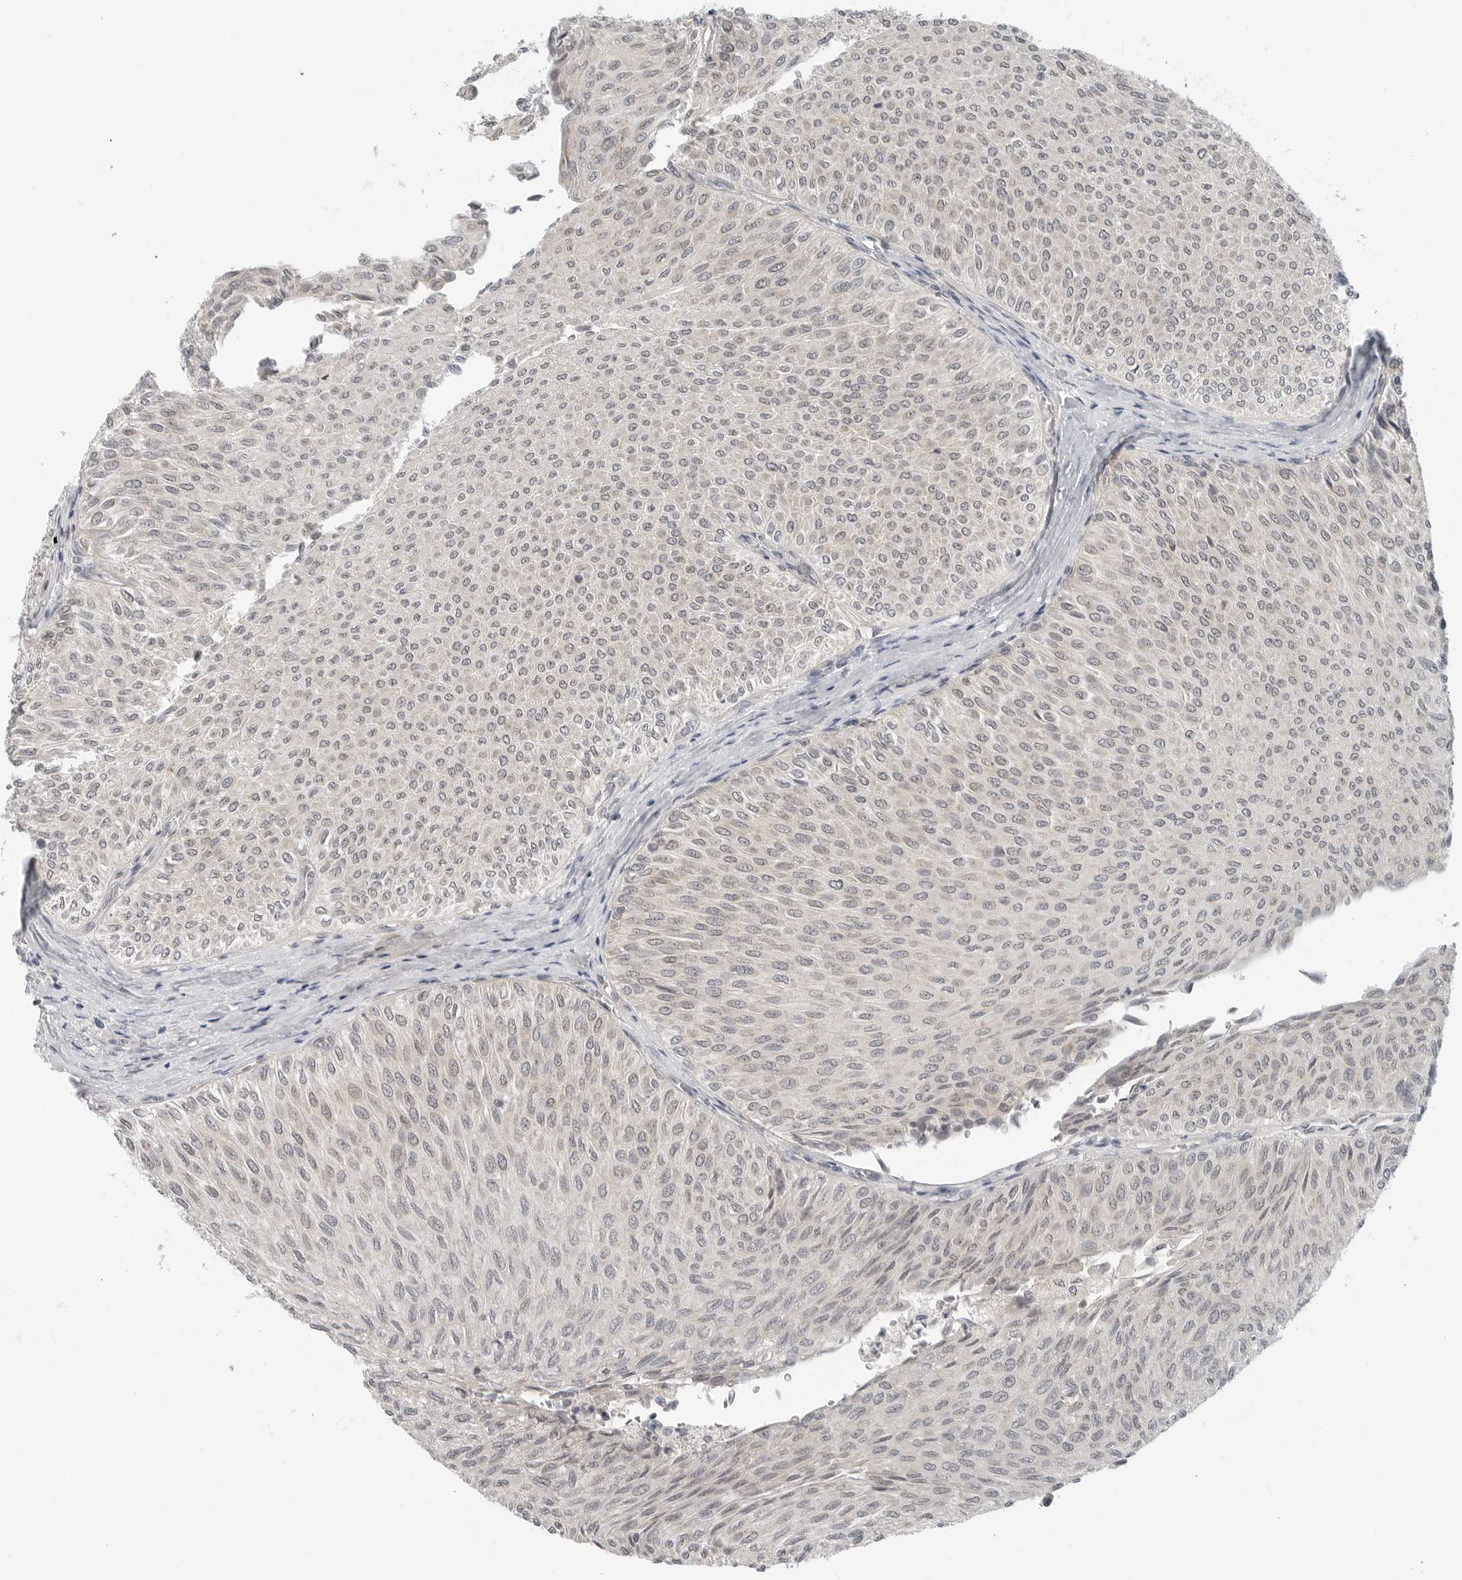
{"staining": {"intensity": "negative", "quantity": "none", "location": "none"}, "tissue": "urothelial cancer", "cell_type": "Tumor cells", "image_type": "cancer", "snomed": [{"axis": "morphology", "description": "Urothelial carcinoma, Low grade"}, {"axis": "topography", "description": "Urinary bladder"}], "caption": "A high-resolution micrograph shows immunohistochemistry (IHC) staining of urothelial carcinoma (low-grade), which shows no significant positivity in tumor cells. The staining was performed using DAB (3,3'-diaminobenzidine) to visualize the protein expression in brown, while the nuclei were stained in blue with hematoxylin (Magnification: 20x).", "gene": "FCRLB", "patient": {"sex": "male", "age": 78}}